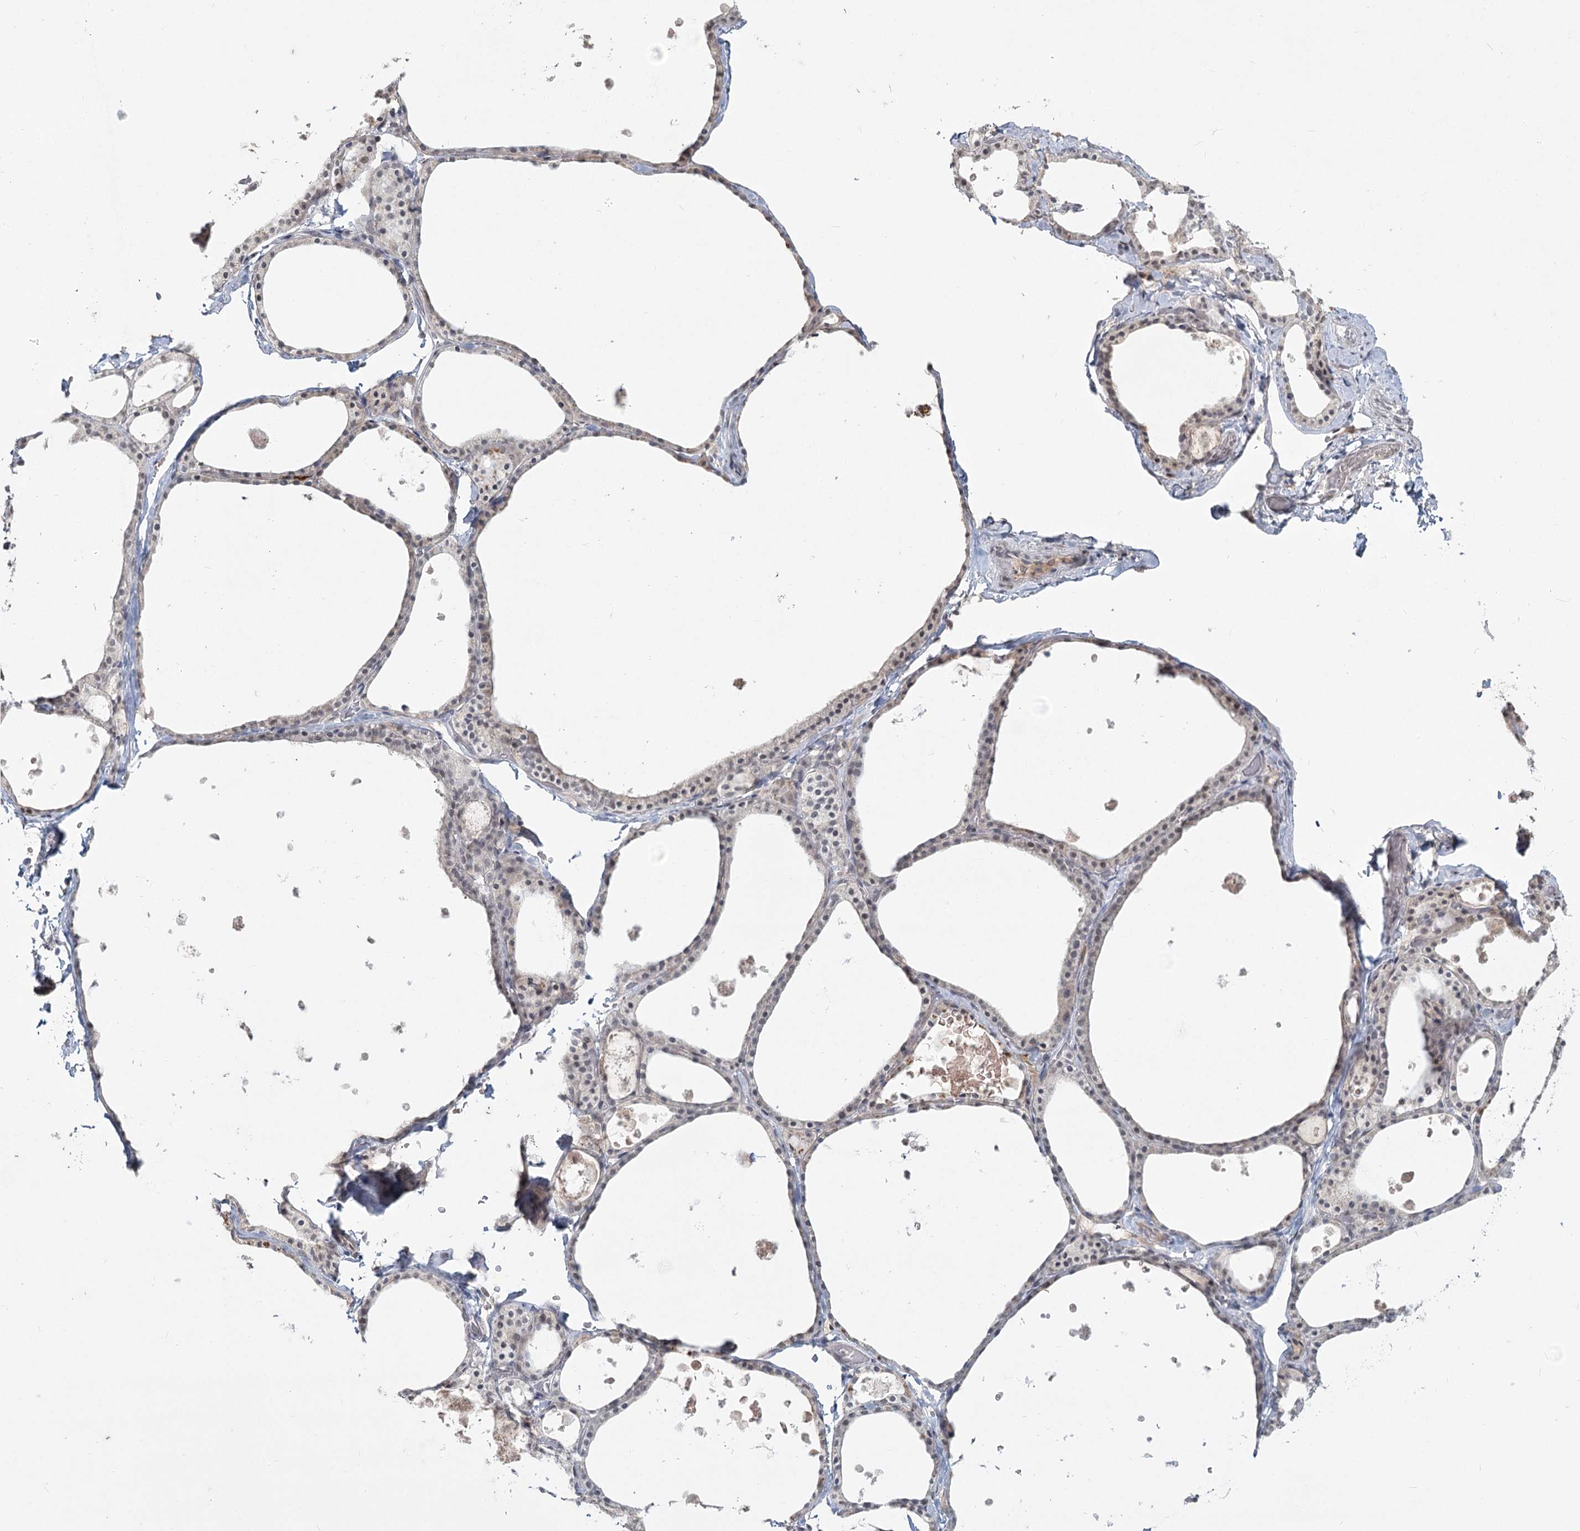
{"staining": {"intensity": "weak", "quantity": "<25%", "location": "cytoplasmic/membranous,nuclear"}, "tissue": "thyroid gland", "cell_type": "Glandular cells", "image_type": "normal", "snomed": [{"axis": "morphology", "description": "Normal tissue, NOS"}, {"axis": "topography", "description": "Thyroid gland"}], "caption": "The immunohistochemistry micrograph has no significant expression in glandular cells of thyroid gland.", "gene": "LY6G5C", "patient": {"sex": "male", "age": 56}}